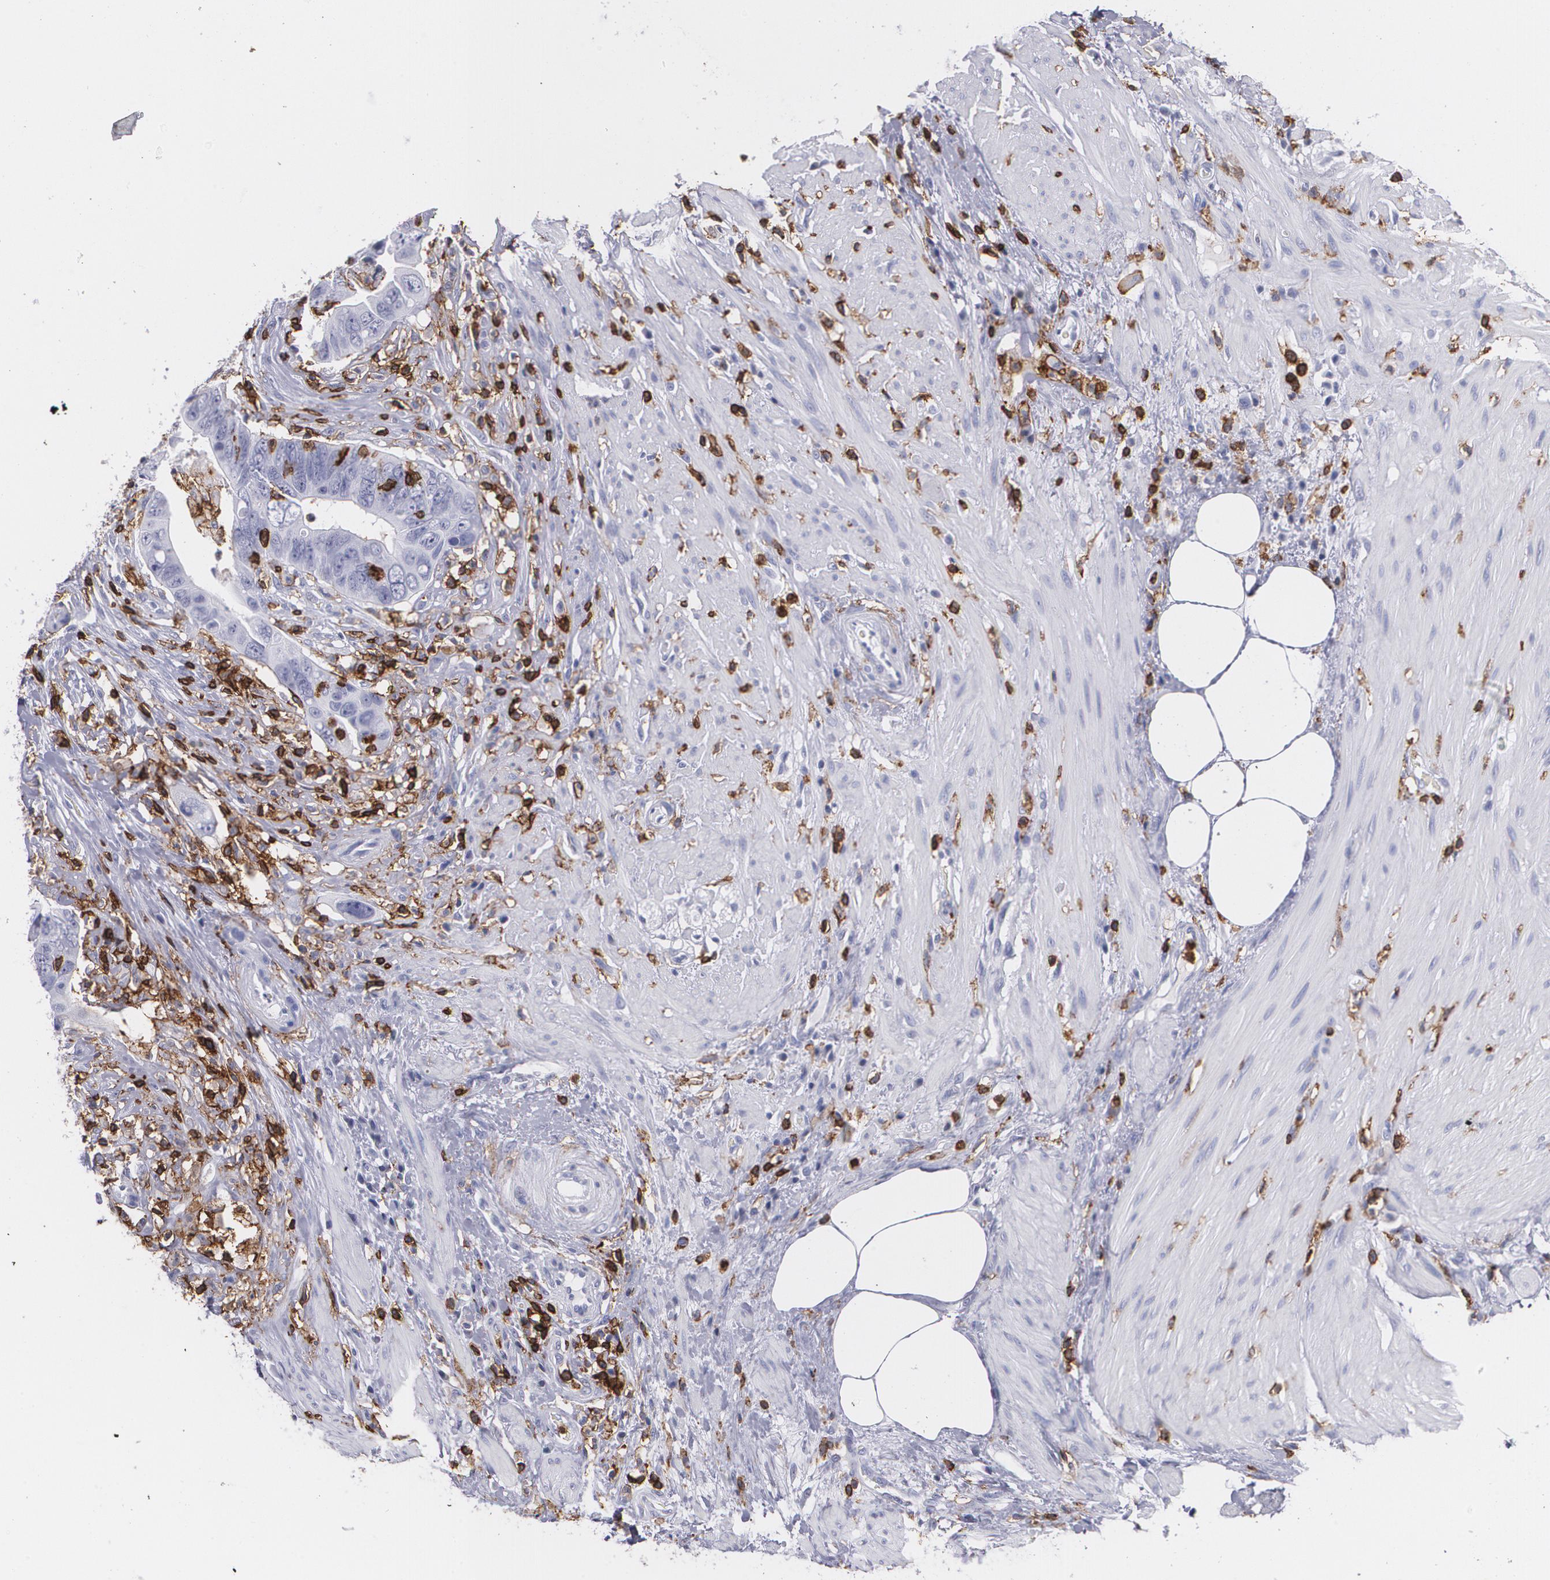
{"staining": {"intensity": "negative", "quantity": "none", "location": "none"}, "tissue": "colorectal cancer", "cell_type": "Tumor cells", "image_type": "cancer", "snomed": [{"axis": "morphology", "description": "Adenocarcinoma, NOS"}, {"axis": "topography", "description": "Rectum"}], "caption": "Tumor cells are negative for brown protein staining in colorectal cancer (adenocarcinoma). (Brightfield microscopy of DAB immunohistochemistry (IHC) at high magnification).", "gene": "PTPRC", "patient": {"sex": "male", "age": 53}}